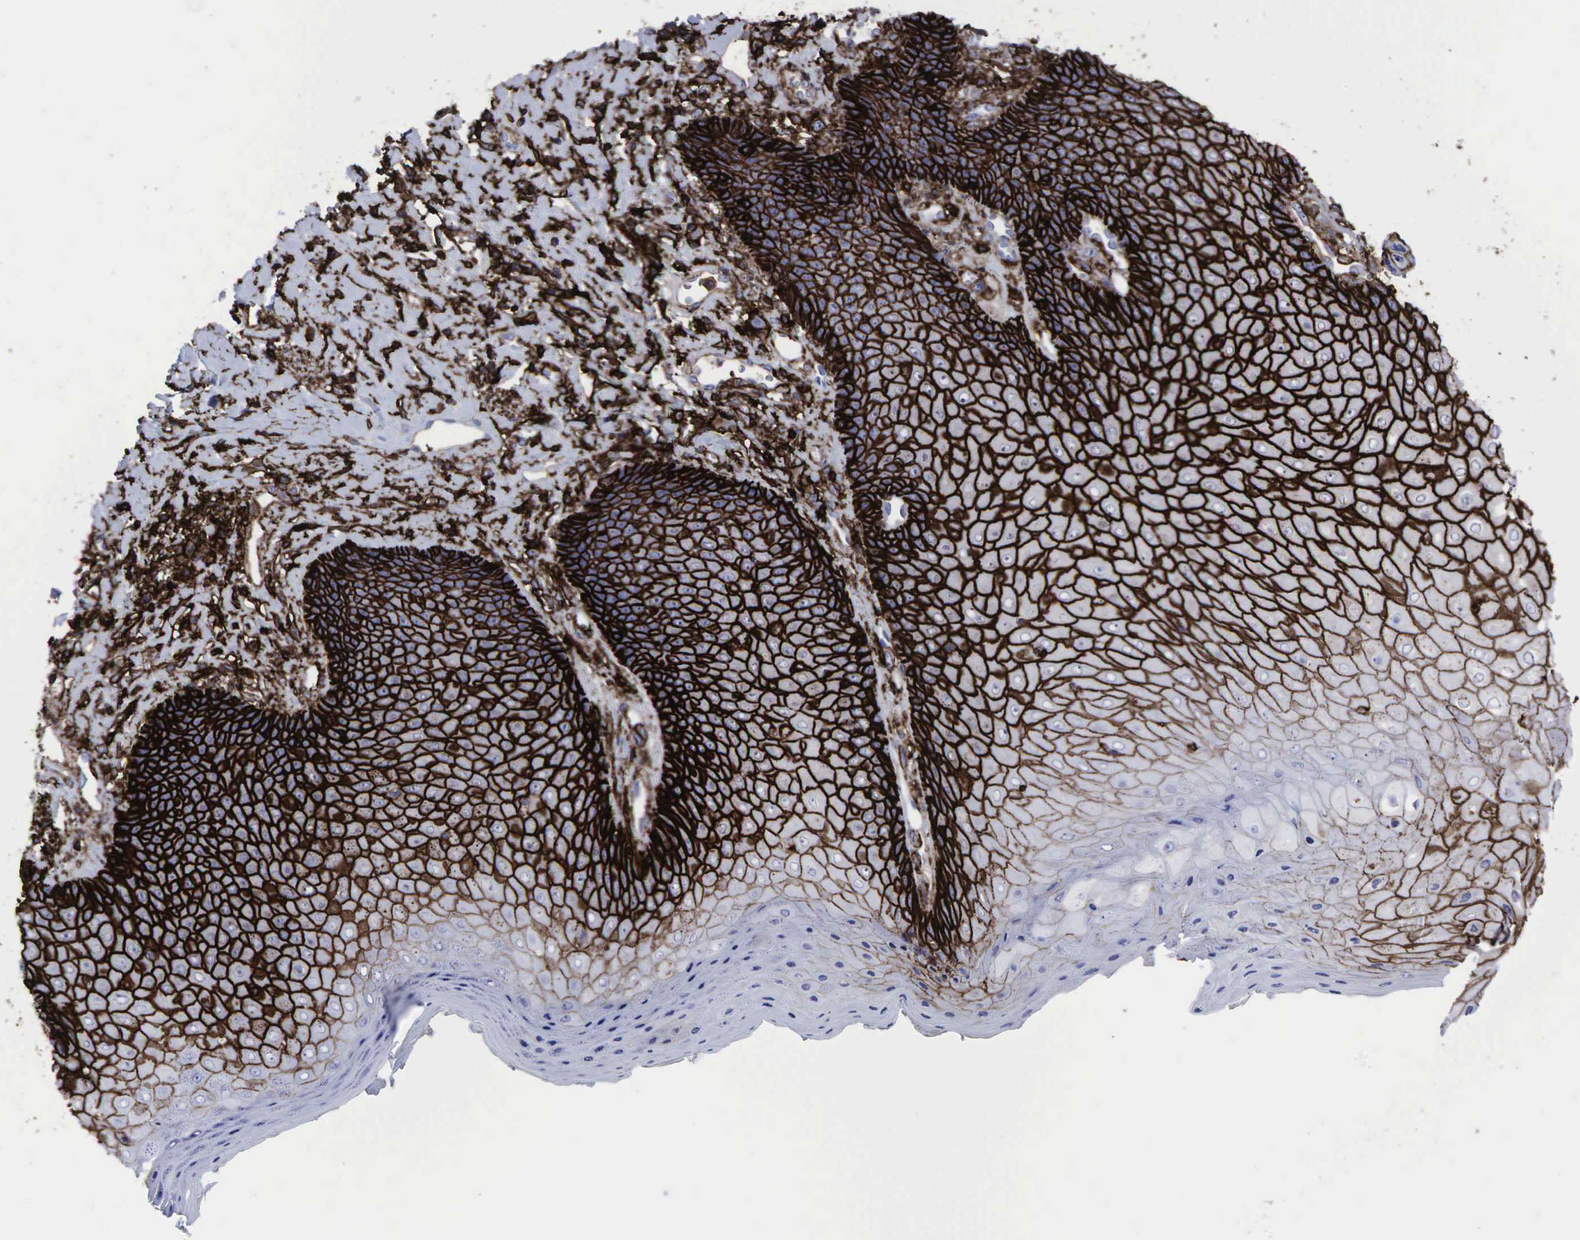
{"staining": {"intensity": "strong", "quantity": "25%-75%", "location": "cytoplasmic/membranous"}, "tissue": "skin", "cell_type": "Epidermal cells", "image_type": "normal", "snomed": [{"axis": "morphology", "description": "Normal tissue, NOS"}, {"axis": "topography", "description": "Skin"}, {"axis": "topography", "description": "Anal"}], "caption": "Immunohistochemistry (IHC) of normal human skin reveals high levels of strong cytoplasmic/membranous expression in approximately 25%-75% of epidermal cells.", "gene": "CD44", "patient": {"sex": "male", "age": 61}}